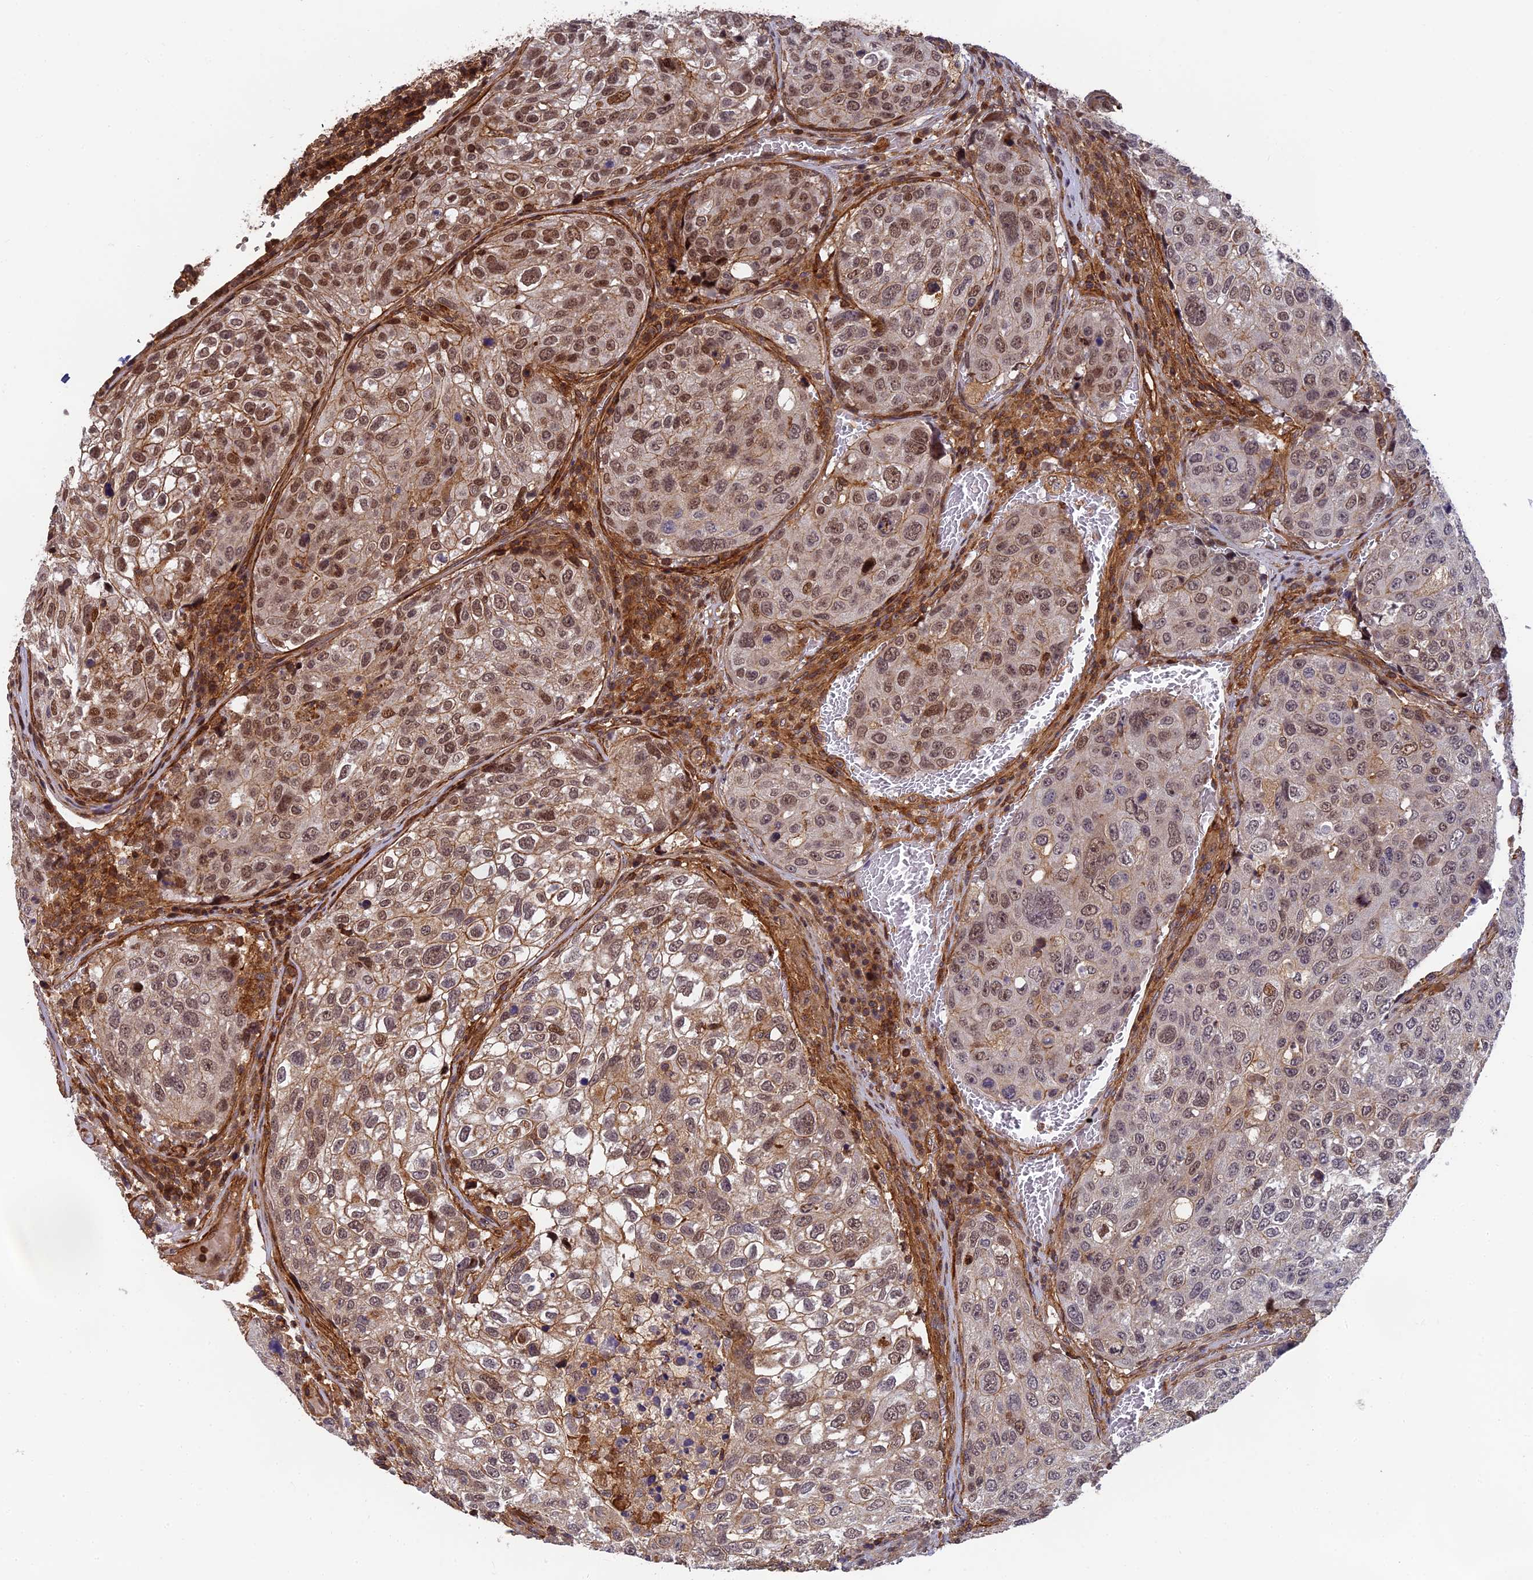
{"staining": {"intensity": "moderate", "quantity": ">75%", "location": "cytoplasmic/membranous,nuclear"}, "tissue": "urothelial cancer", "cell_type": "Tumor cells", "image_type": "cancer", "snomed": [{"axis": "morphology", "description": "Urothelial carcinoma, High grade"}, {"axis": "topography", "description": "Lymph node"}, {"axis": "topography", "description": "Urinary bladder"}], "caption": "Urothelial cancer stained with a brown dye shows moderate cytoplasmic/membranous and nuclear positive expression in approximately >75% of tumor cells.", "gene": "OSBPL1A", "patient": {"sex": "male", "age": 51}}